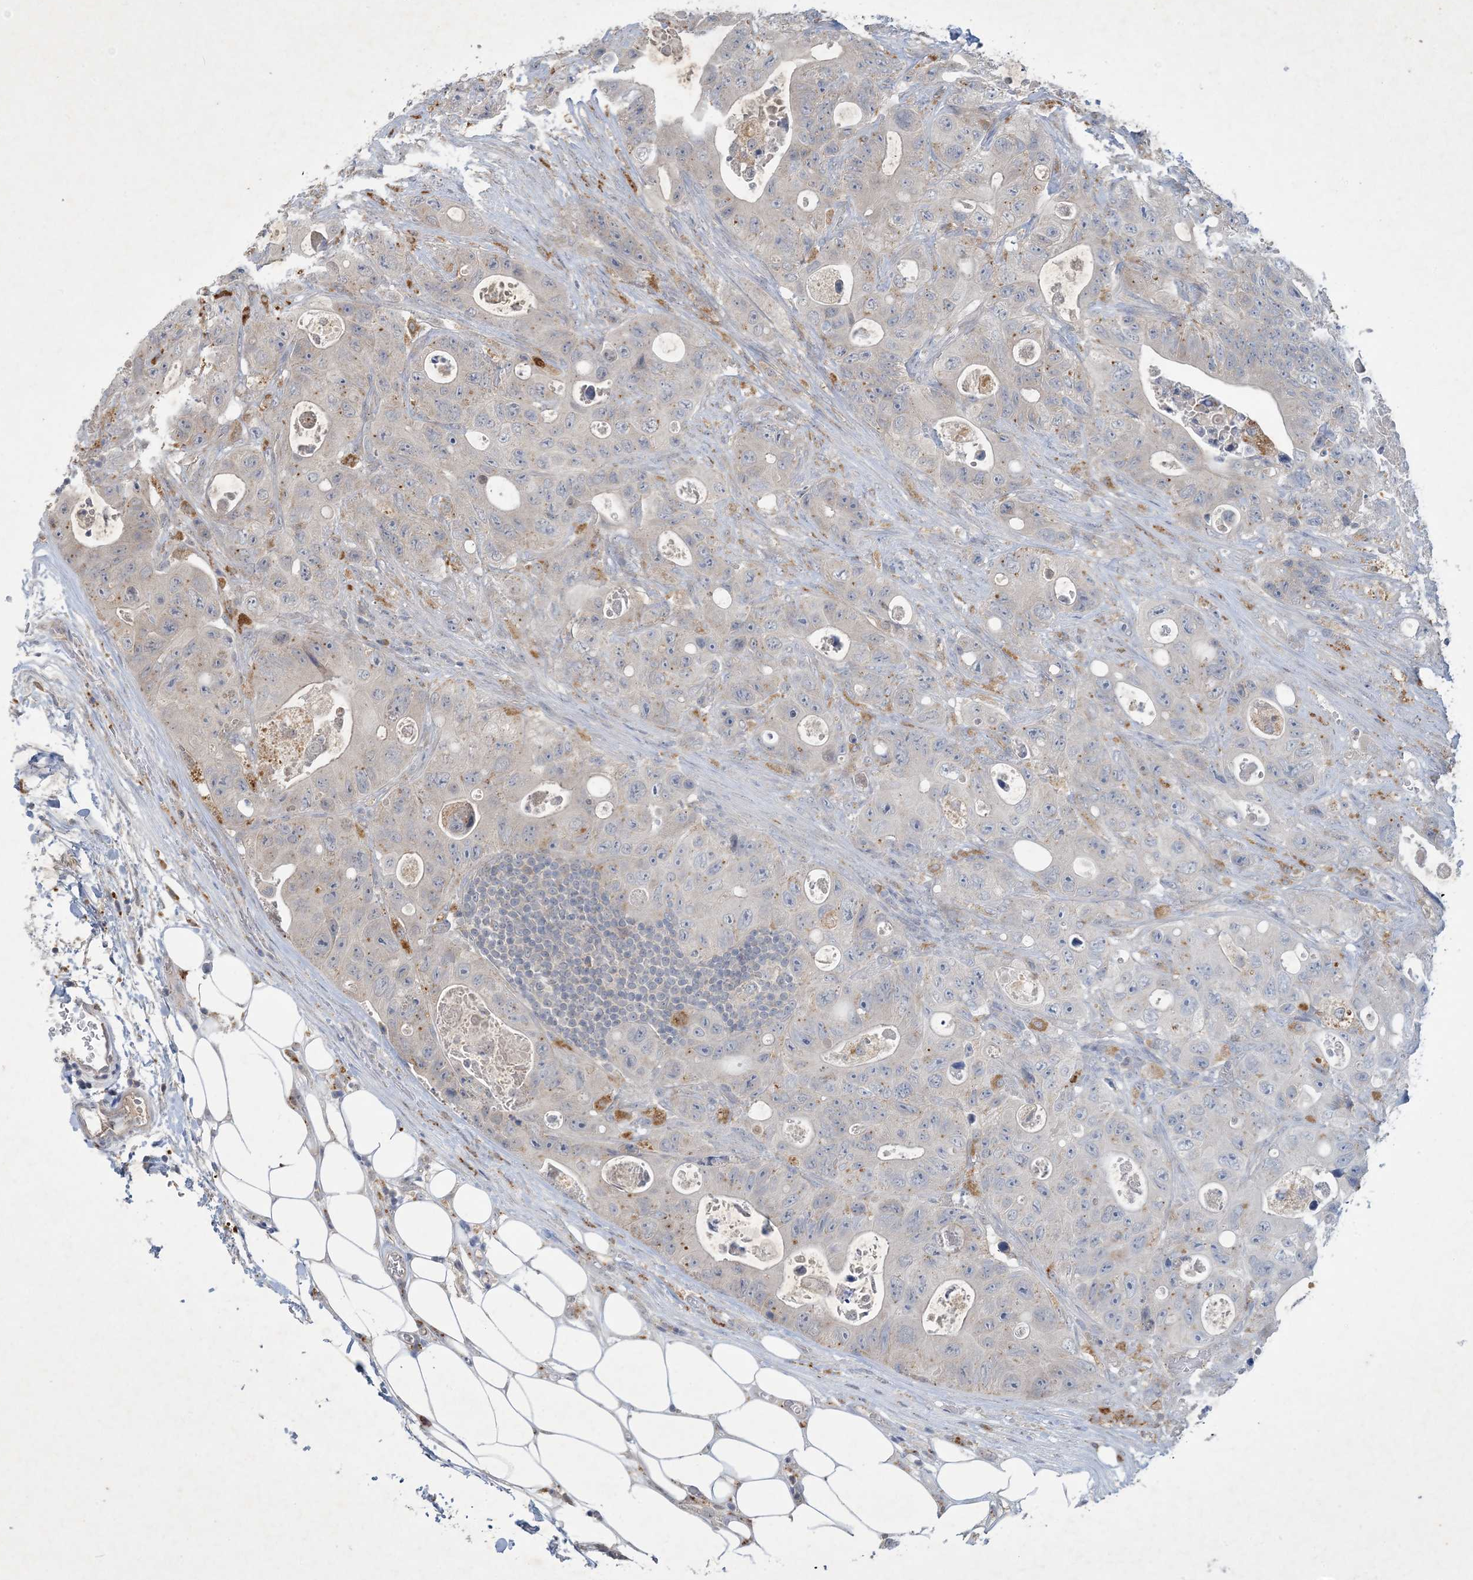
{"staining": {"intensity": "weak", "quantity": "<25%", "location": "cytoplasmic/membranous"}, "tissue": "colorectal cancer", "cell_type": "Tumor cells", "image_type": "cancer", "snomed": [{"axis": "morphology", "description": "Adenocarcinoma, NOS"}, {"axis": "topography", "description": "Colon"}], "caption": "There is no significant positivity in tumor cells of colorectal adenocarcinoma.", "gene": "MRPS18A", "patient": {"sex": "female", "age": 46}}